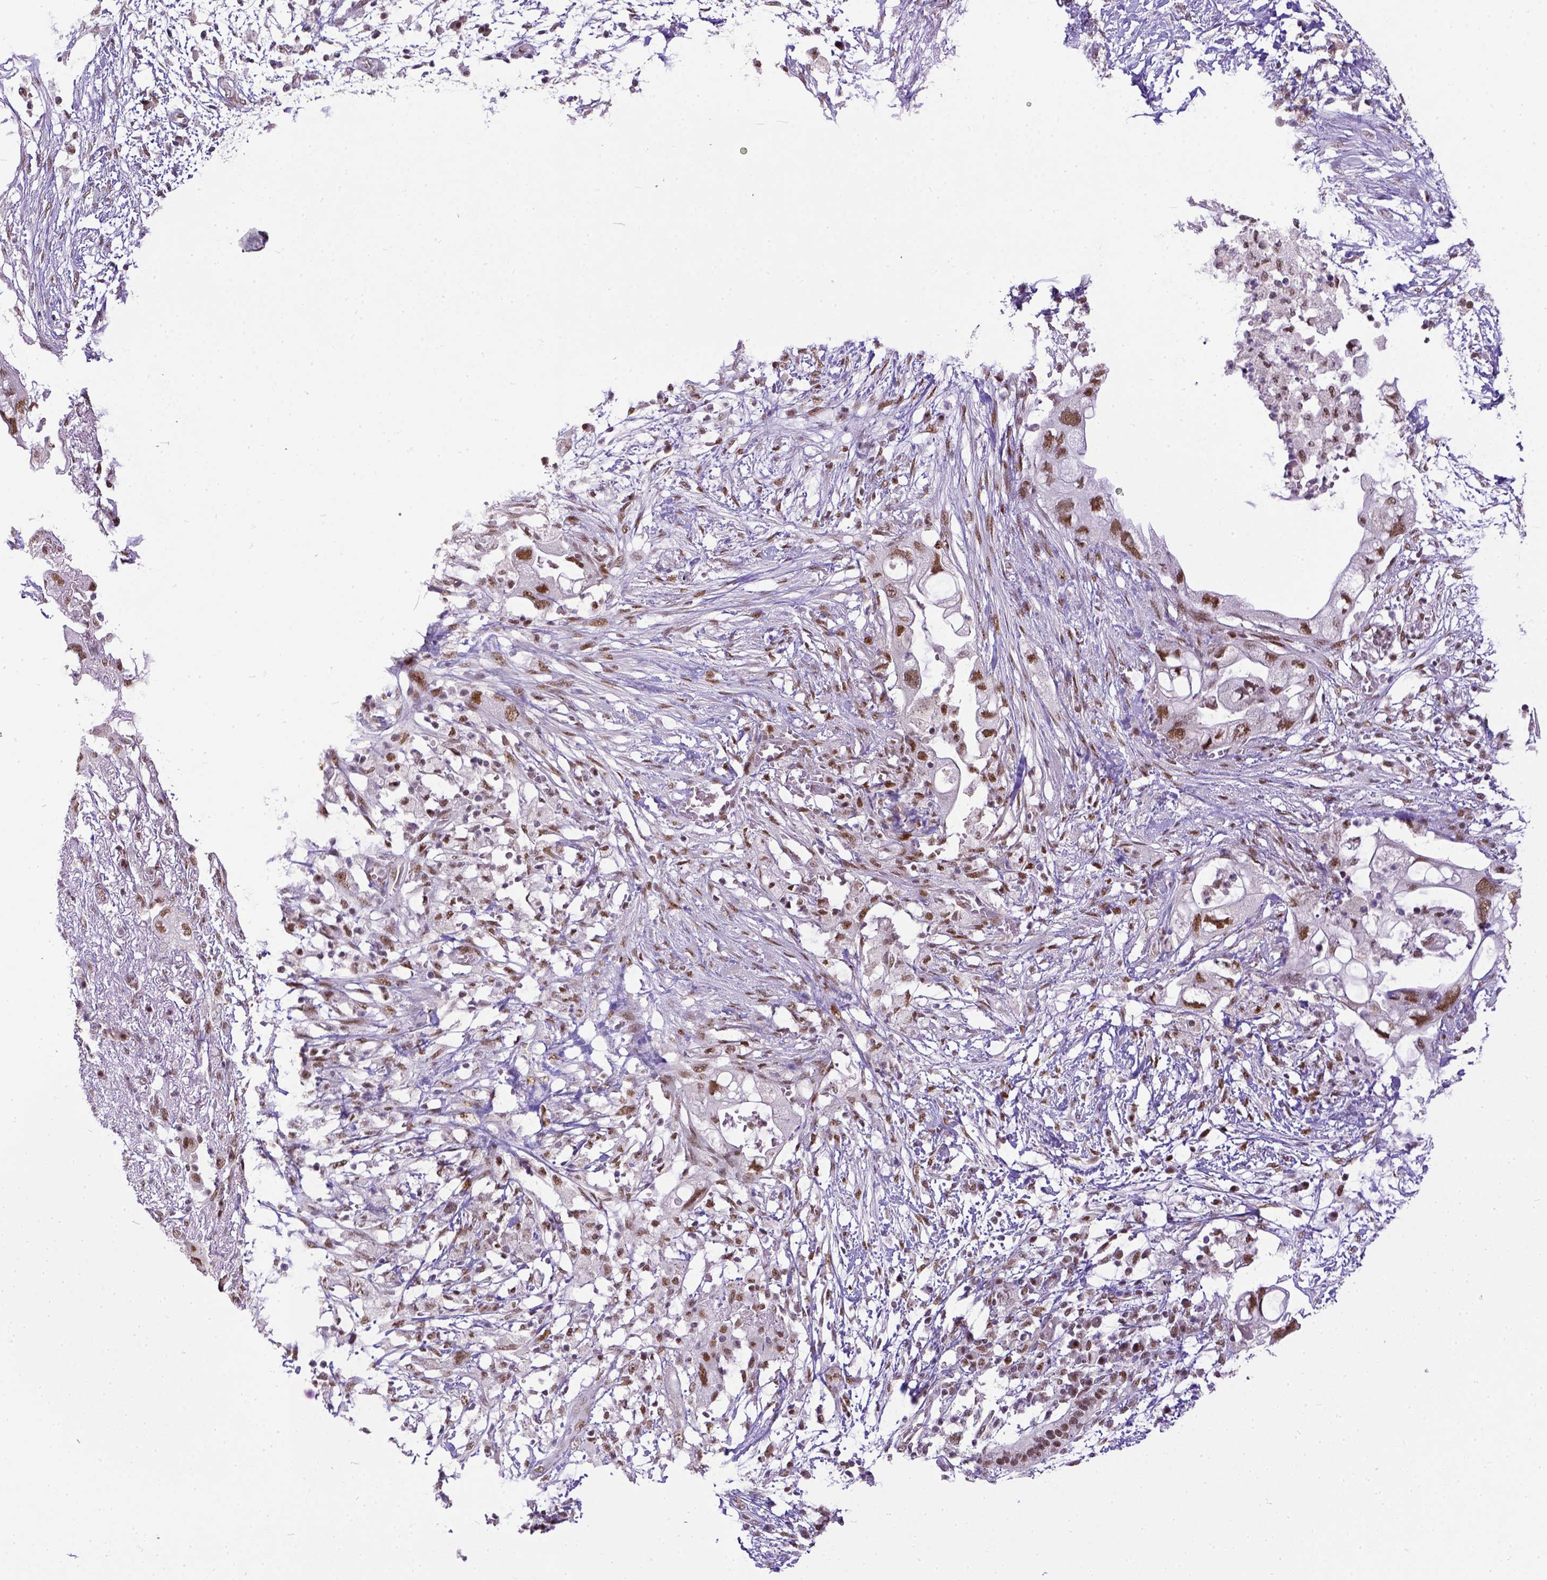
{"staining": {"intensity": "moderate", "quantity": ">75%", "location": "nuclear"}, "tissue": "pancreatic cancer", "cell_type": "Tumor cells", "image_type": "cancer", "snomed": [{"axis": "morphology", "description": "Adenocarcinoma, NOS"}, {"axis": "topography", "description": "Pancreas"}], "caption": "The micrograph shows immunohistochemical staining of pancreatic adenocarcinoma. There is moderate nuclear staining is present in approximately >75% of tumor cells.", "gene": "ERCC1", "patient": {"sex": "female", "age": 72}}